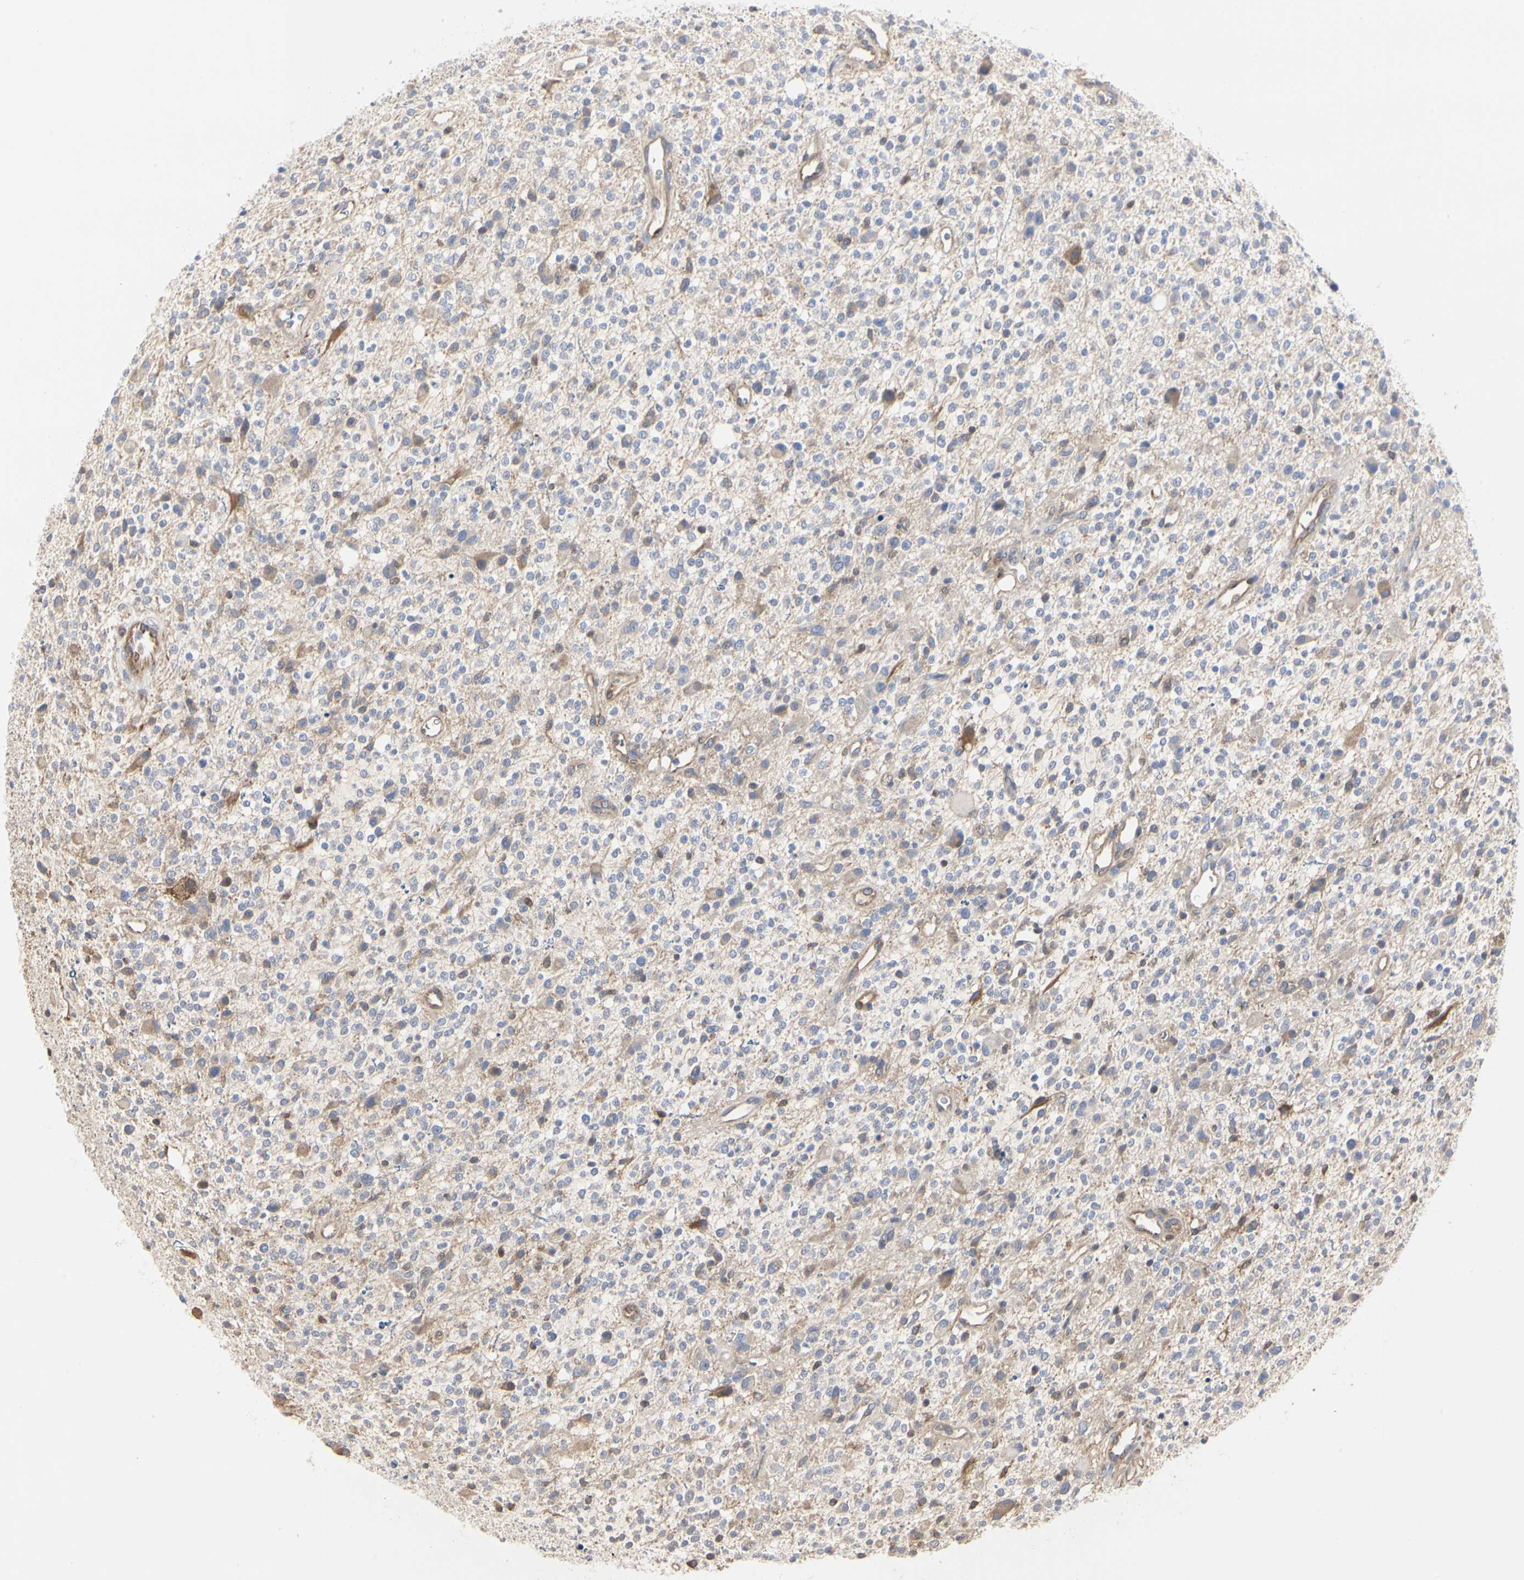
{"staining": {"intensity": "weak", "quantity": ">75%", "location": "cytoplasmic/membranous"}, "tissue": "glioma", "cell_type": "Tumor cells", "image_type": "cancer", "snomed": [{"axis": "morphology", "description": "Glioma, malignant, High grade"}, {"axis": "topography", "description": "Brain"}], "caption": "IHC of human glioma exhibits low levels of weak cytoplasmic/membranous staining in about >75% of tumor cells. (Stains: DAB in brown, nuclei in blue, Microscopy: brightfield microscopy at high magnification).", "gene": "C3orf52", "patient": {"sex": "male", "age": 48}}